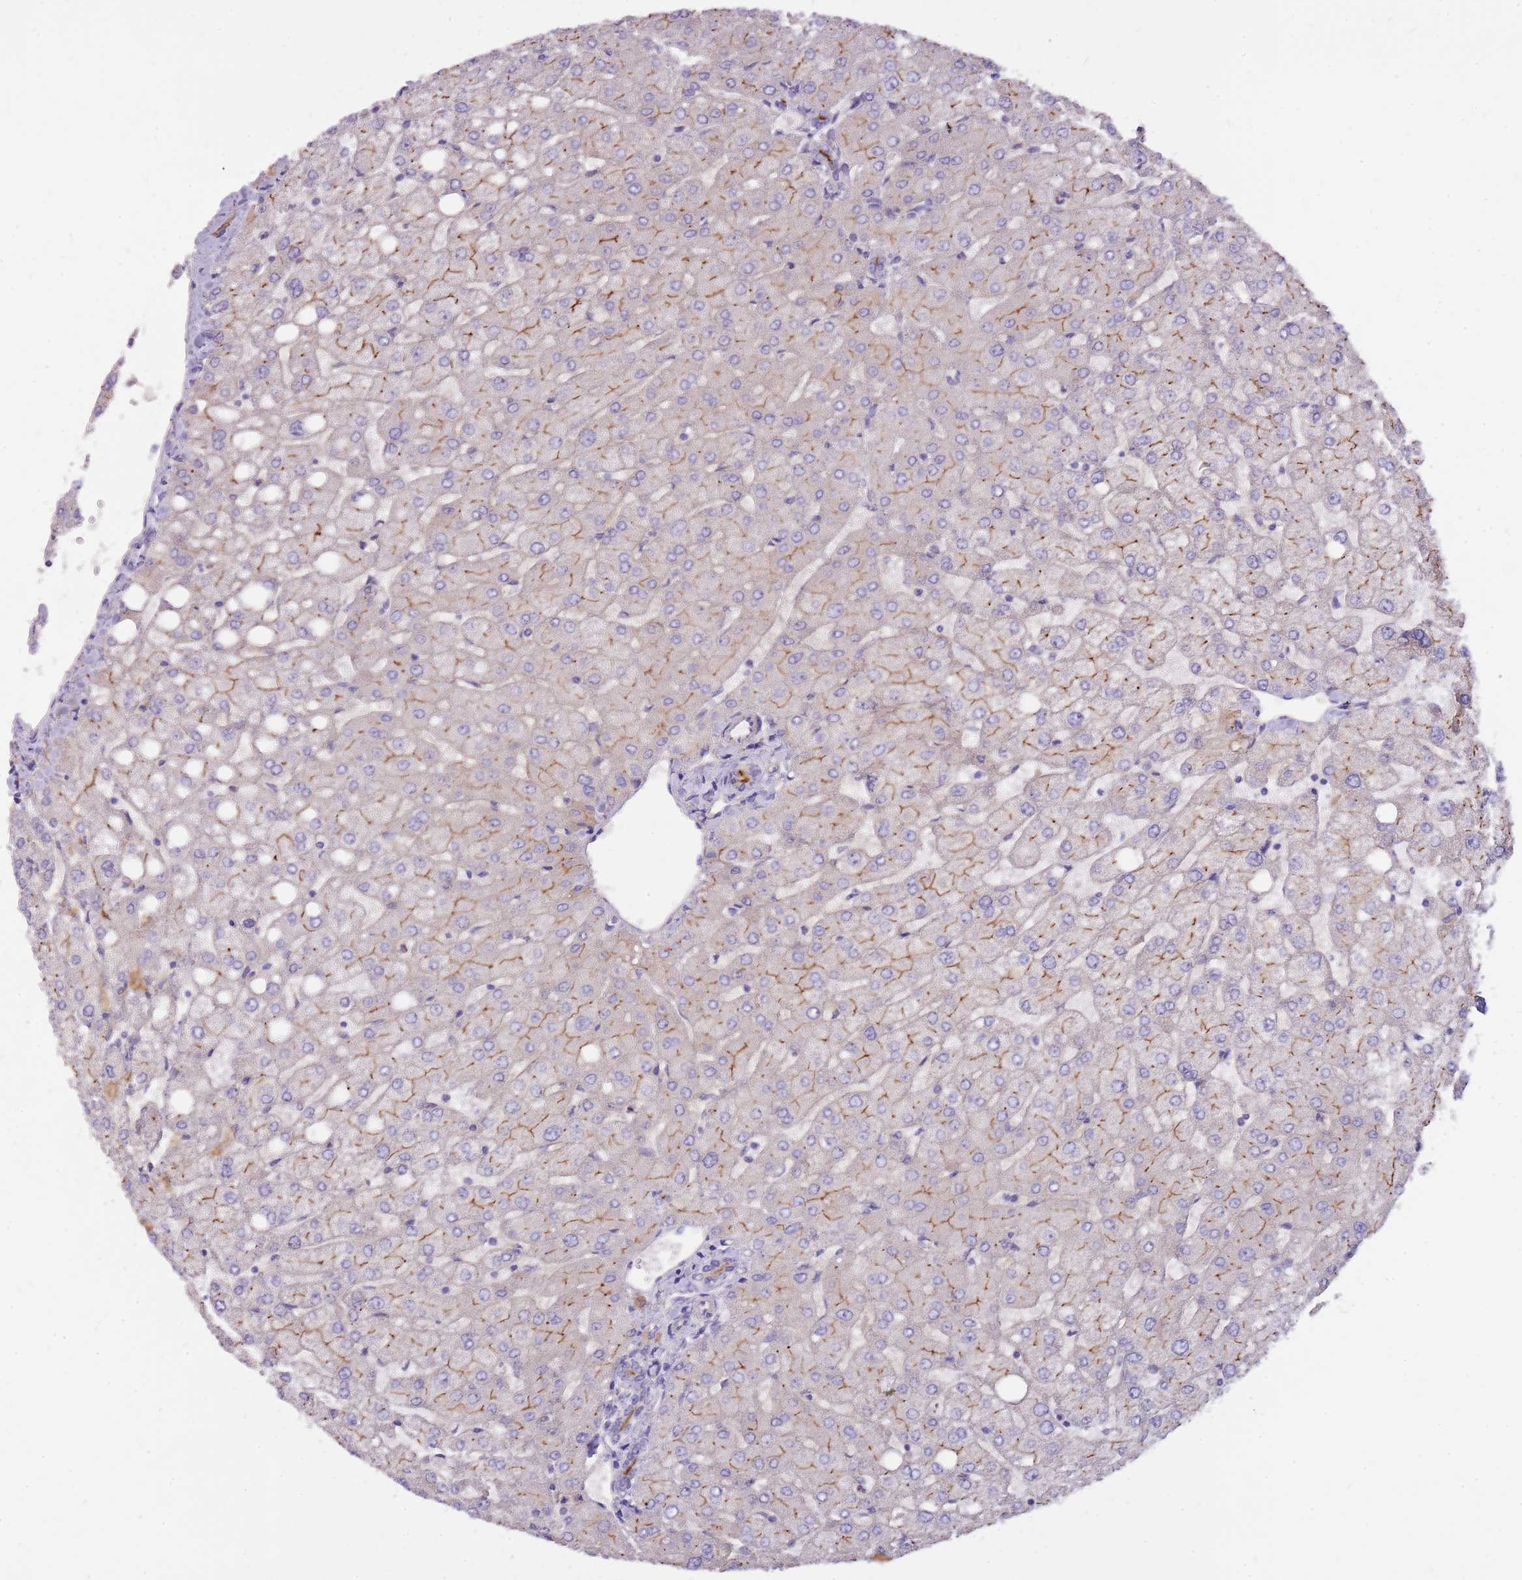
{"staining": {"intensity": "moderate", "quantity": "25%-75%", "location": "cytoplasmic/membranous"}, "tissue": "liver", "cell_type": "Cholangiocytes", "image_type": "normal", "snomed": [{"axis": "morphology", "description": "Normal tissue, NOS"}, {"axis": "topography", "description": "Liver"}], "caption": "A brown stain labels moderate cytoplasmic/membranous staining of a protein in cholangiocytes of benign liver.", "gene": "NTN4", "patient": {"sex": "female", "age": 54}}